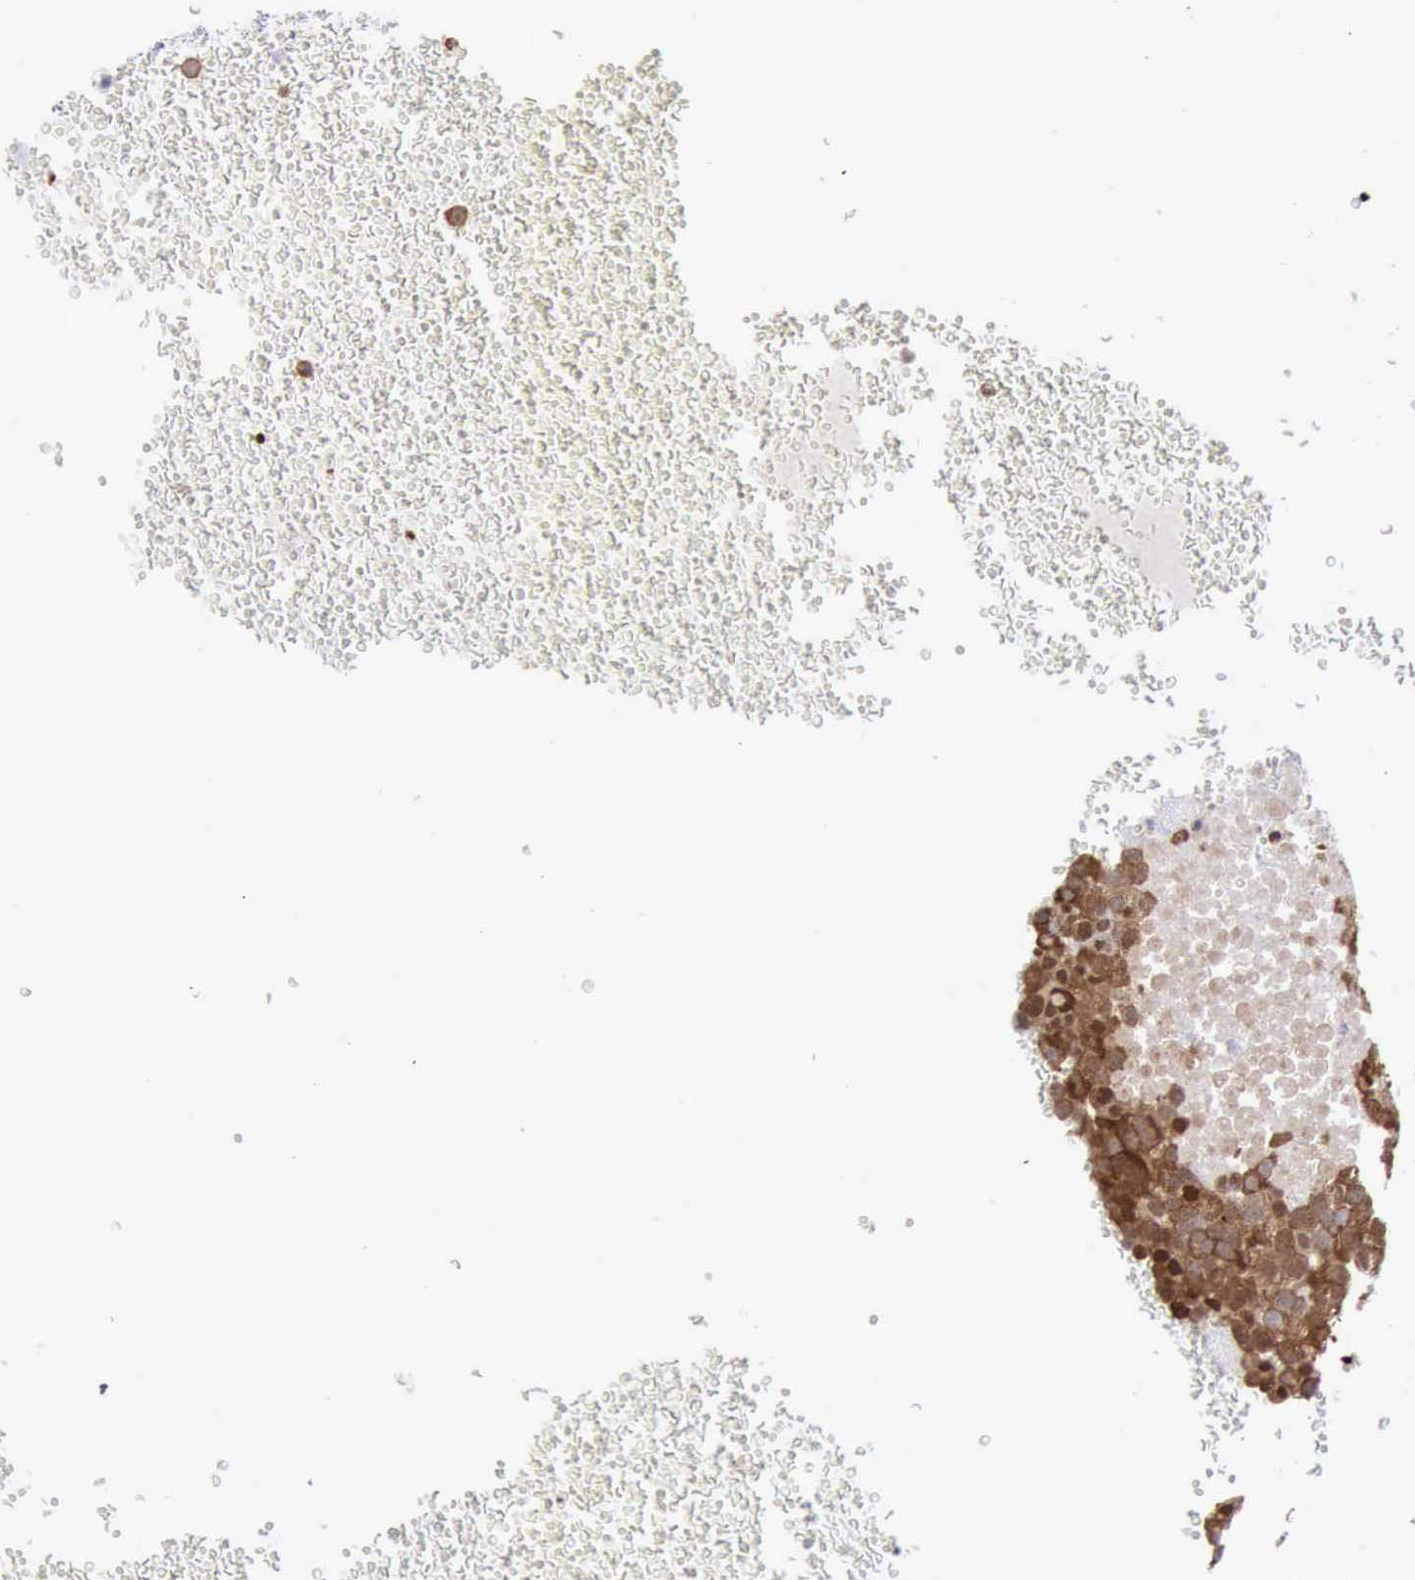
{"staining": {"intensity": "strong", "quantity": ">75%", "location": "cytoplasmic/membranous,nuclear"}, "tissue": "testis cancer", "cell_type": "Tumor cells", "image_type": "cancer", "snomed": [{"axis": "morphology", "description": "Seminoma, NOS"}, {"axis": "topography", "description": "Testis"}], "caption": "The histopathology image displays a brown stain indicating the presence of a protein in the cytoplasmic/membranous and nuclear of tumor cells in seminoma (testis).", "gene": "PDCD4", "patient": {"sex": "male", "age": 71}}